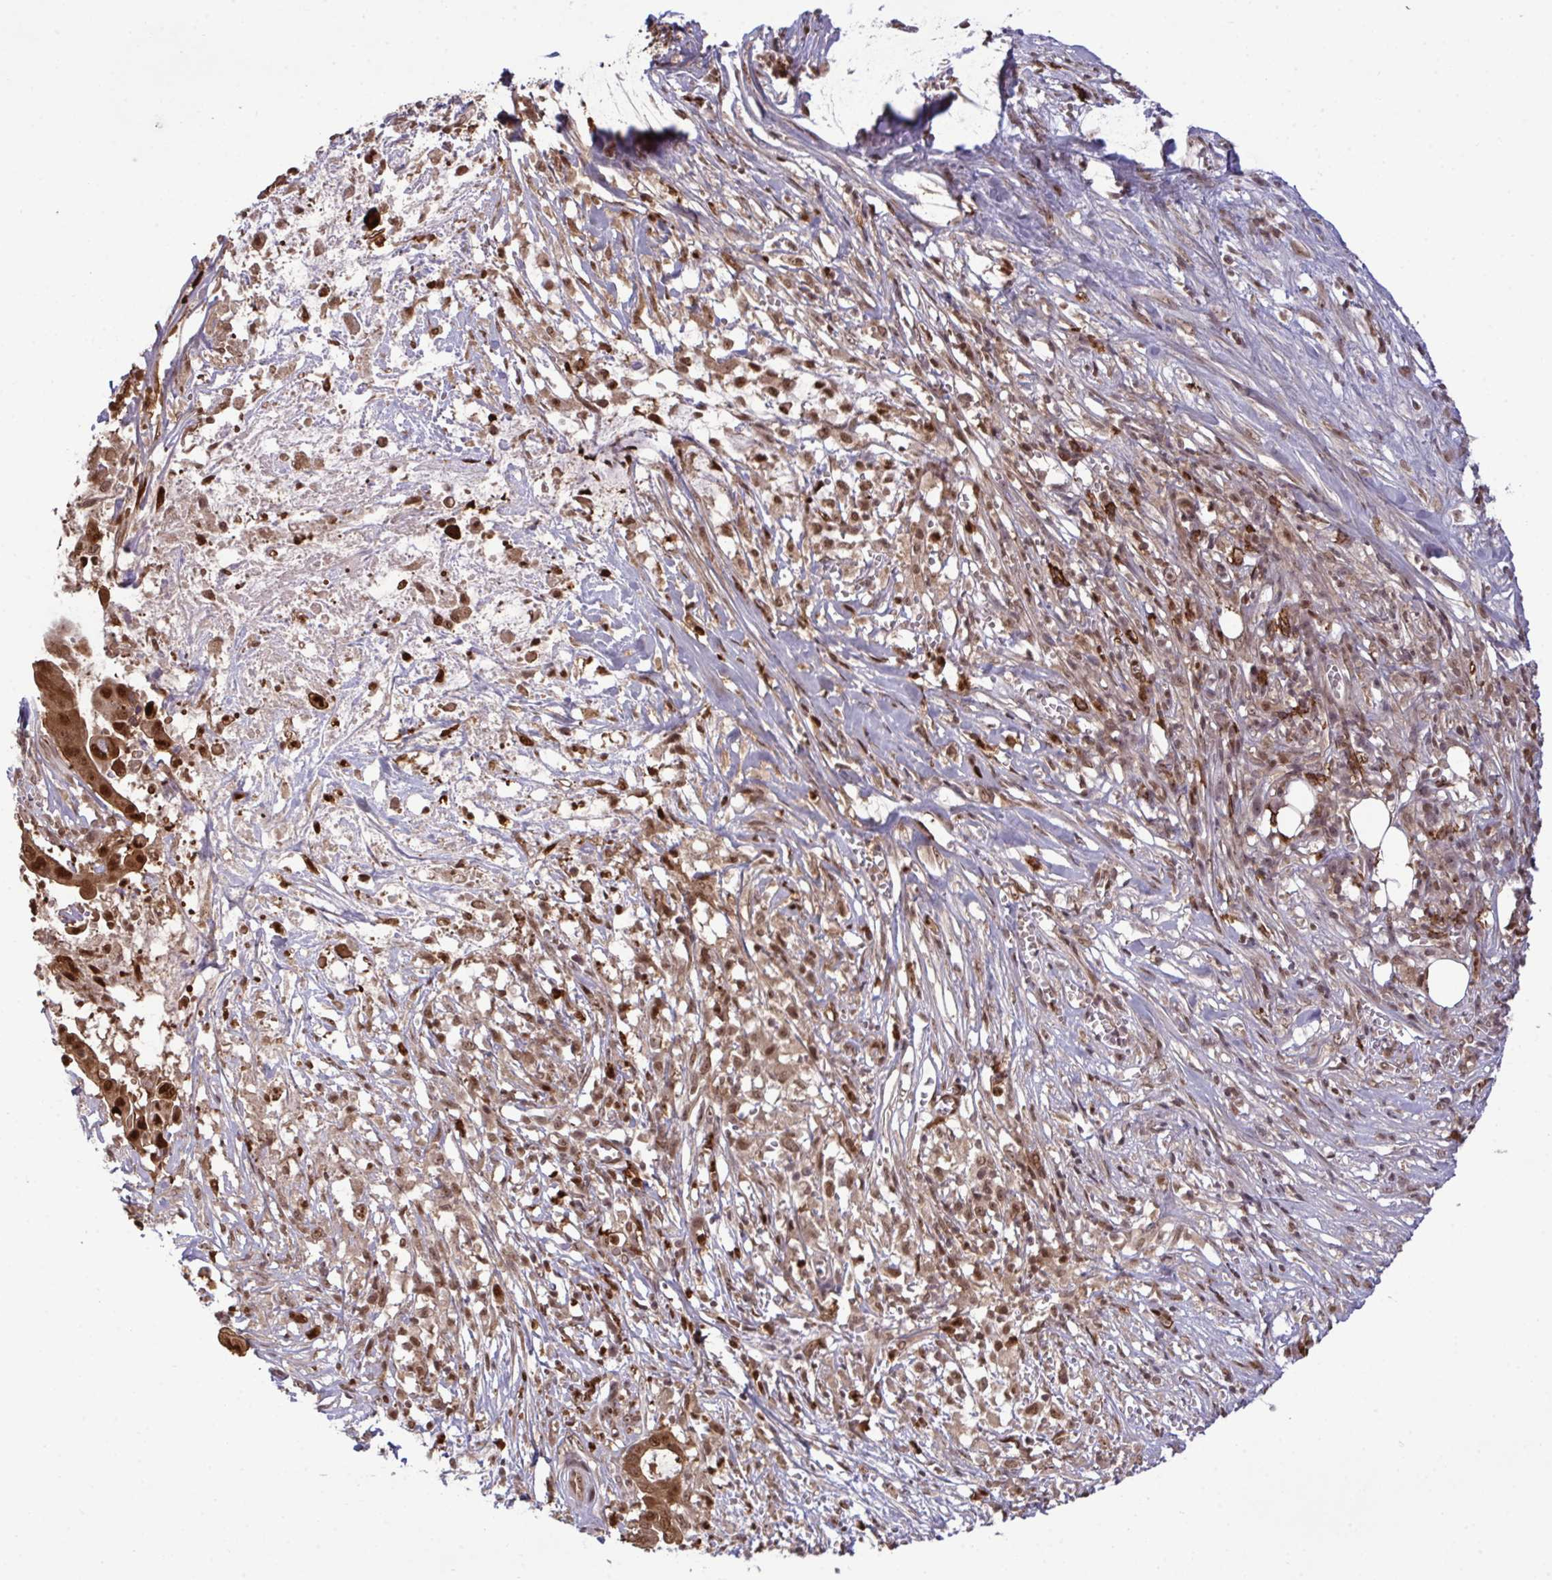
{"staining": {"intensity": "strong", "quantity": ">75%", "location": "cytoplasmic/membranous,nuclear"}, "tissue": "pancreatic cancer", "cell_type": "Tumor cells", "image_type": "cancer", "snomed": [{"axis": "morphology", "description": "Adenocarcinoma, NOS"}, {"axis": "topography", "description": "Pancreas"}], "caption": "Tumor cells exhibit high levels of strong cytoplasmic/membranous and nuclear positivity in approximately >75% of cells in human pancreatic adenocarcinoma.", "gene": "UXT", "patient": {"sex": "male", "age": 61}}